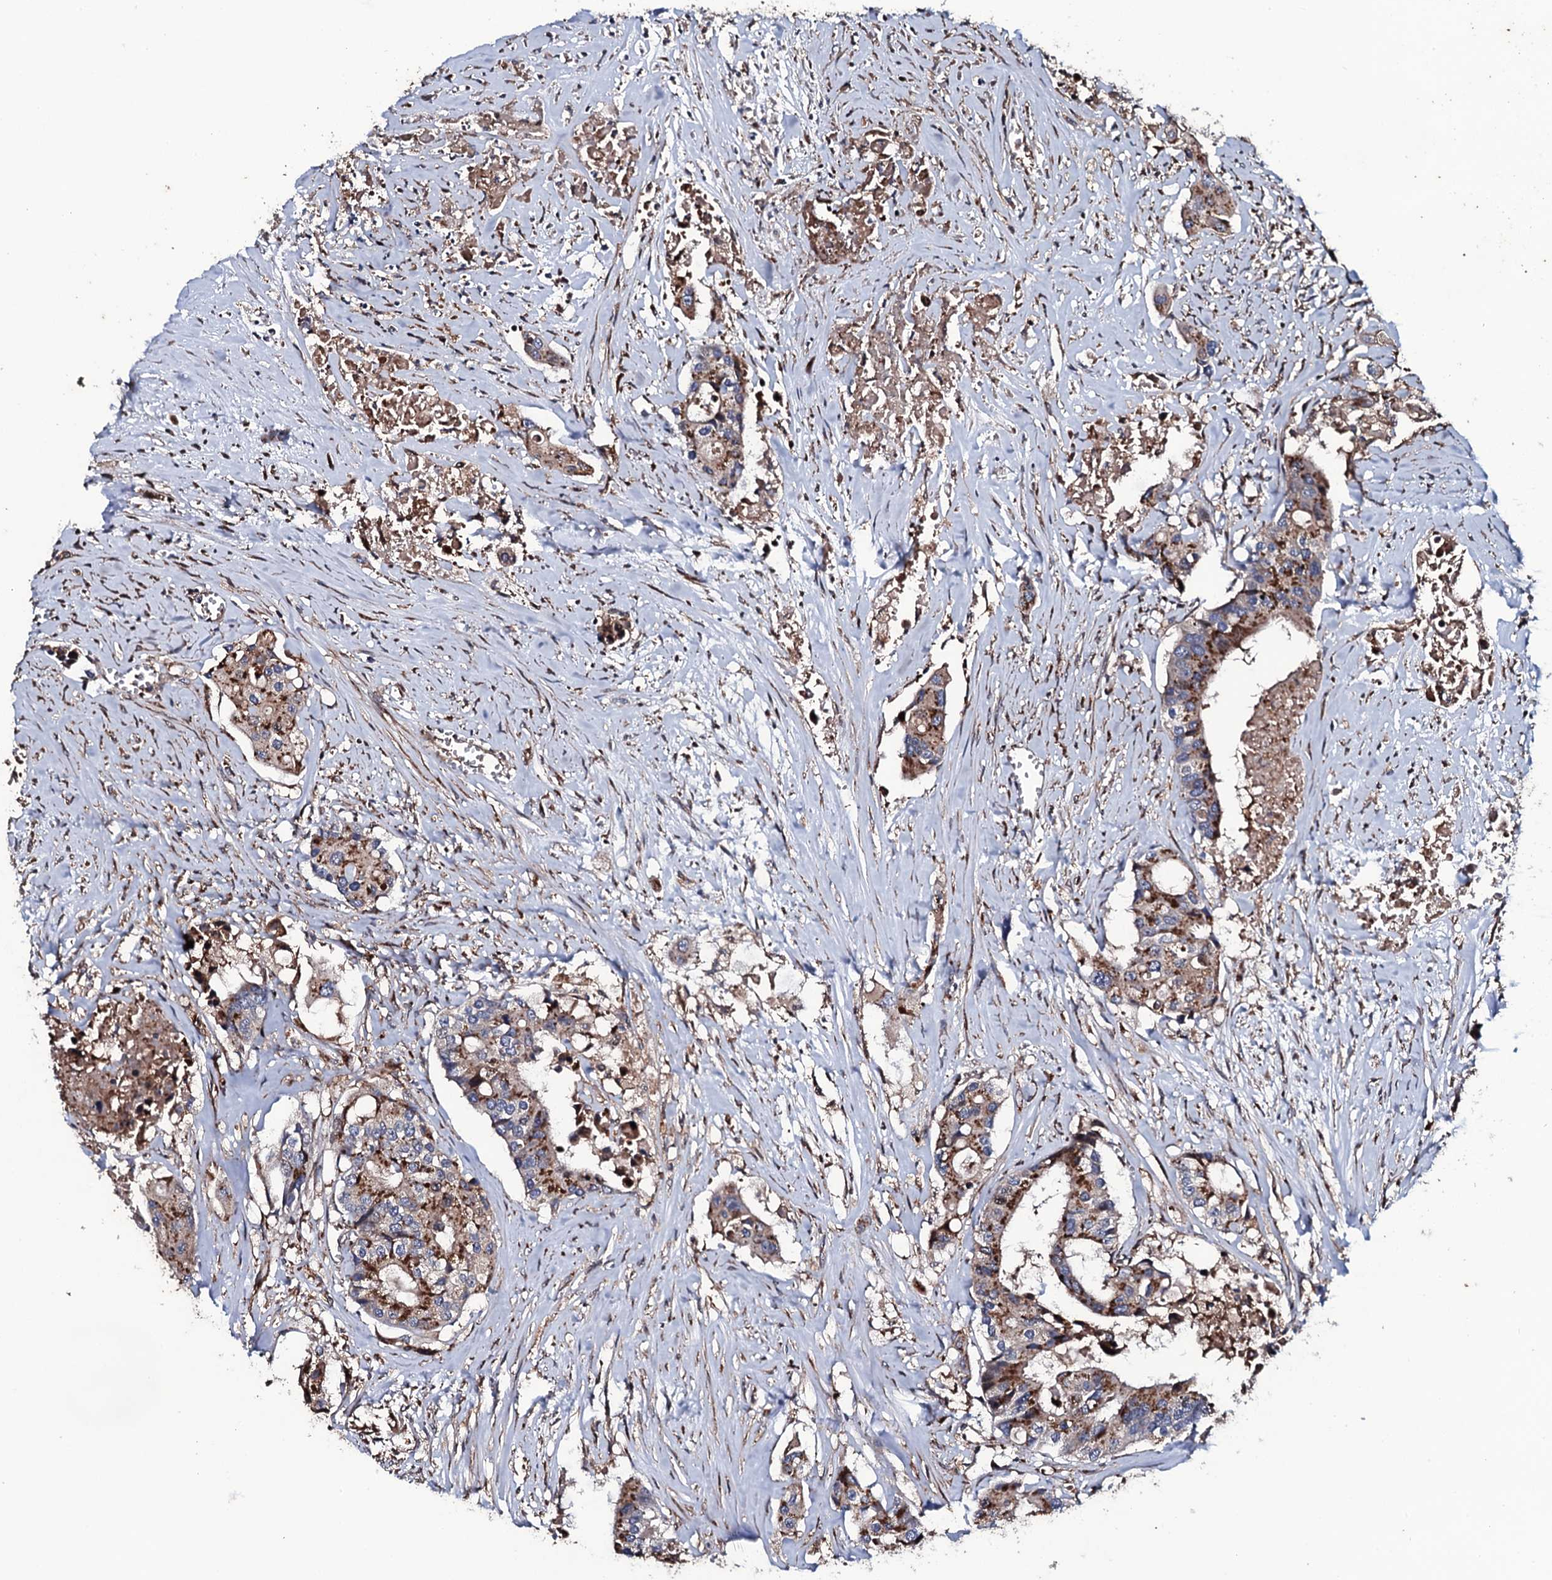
{"staining": {"intensity": "moderate", "quantity": ">75%", "location": "cytoplasmic/membranous"}, "tissue": "colorectal cancer", "cell_type": "Tumor cells", "image_type": "cancer", "snomed": [{"axis": "morphology", "description": "Adenocarcinoma, NOS"}, {"axis": "topography", "description": "Colon"}], "caption": "Colorectal cancer (adenocarcinoma) stained with a brown dye reveals moderate cytoplasmic/membranous positive positivity in approximately >75% of tumor cells.", "gene": "PLET1", "patient": {"sex": "male", "age": 77}}